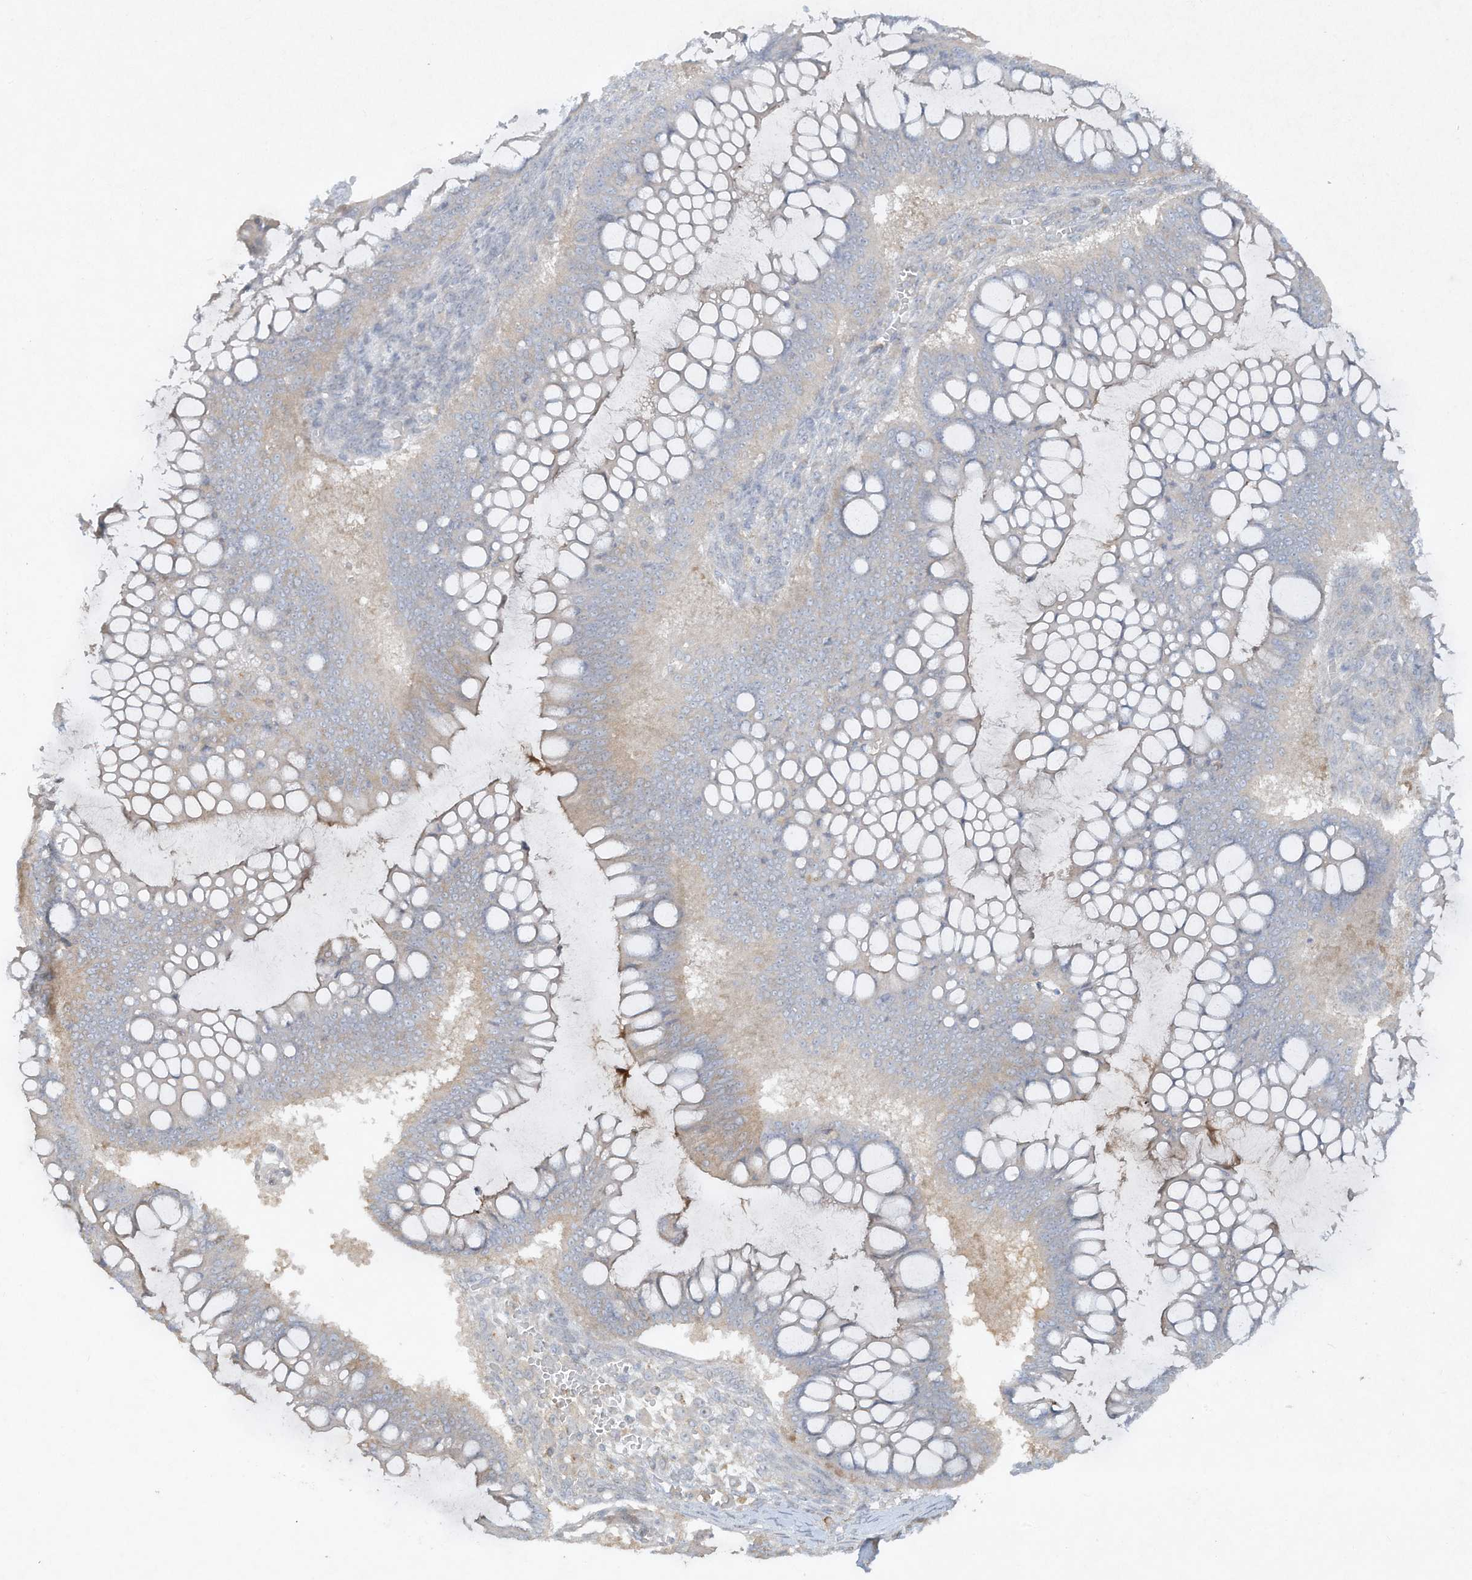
{"staining": {"intensity": "weak", "quantity": "<25%", "location": "cytoplasmic/membranous"}, "tissue": "ovarian cancer", "cell_type": "Tumor cells", "image_type": "cancer", "snomed": [{"axis": "morphology", "description": "Cystadenocarcinoma, mucinous, NOS"}, {"axis": "topography", "description": "Ovary"}], "caption": "This is an IHC image of ovarian cancer. There is no expression in tumor cells.", "gene": "FETUB", "patient": {"sex": "female", "age": 73}}